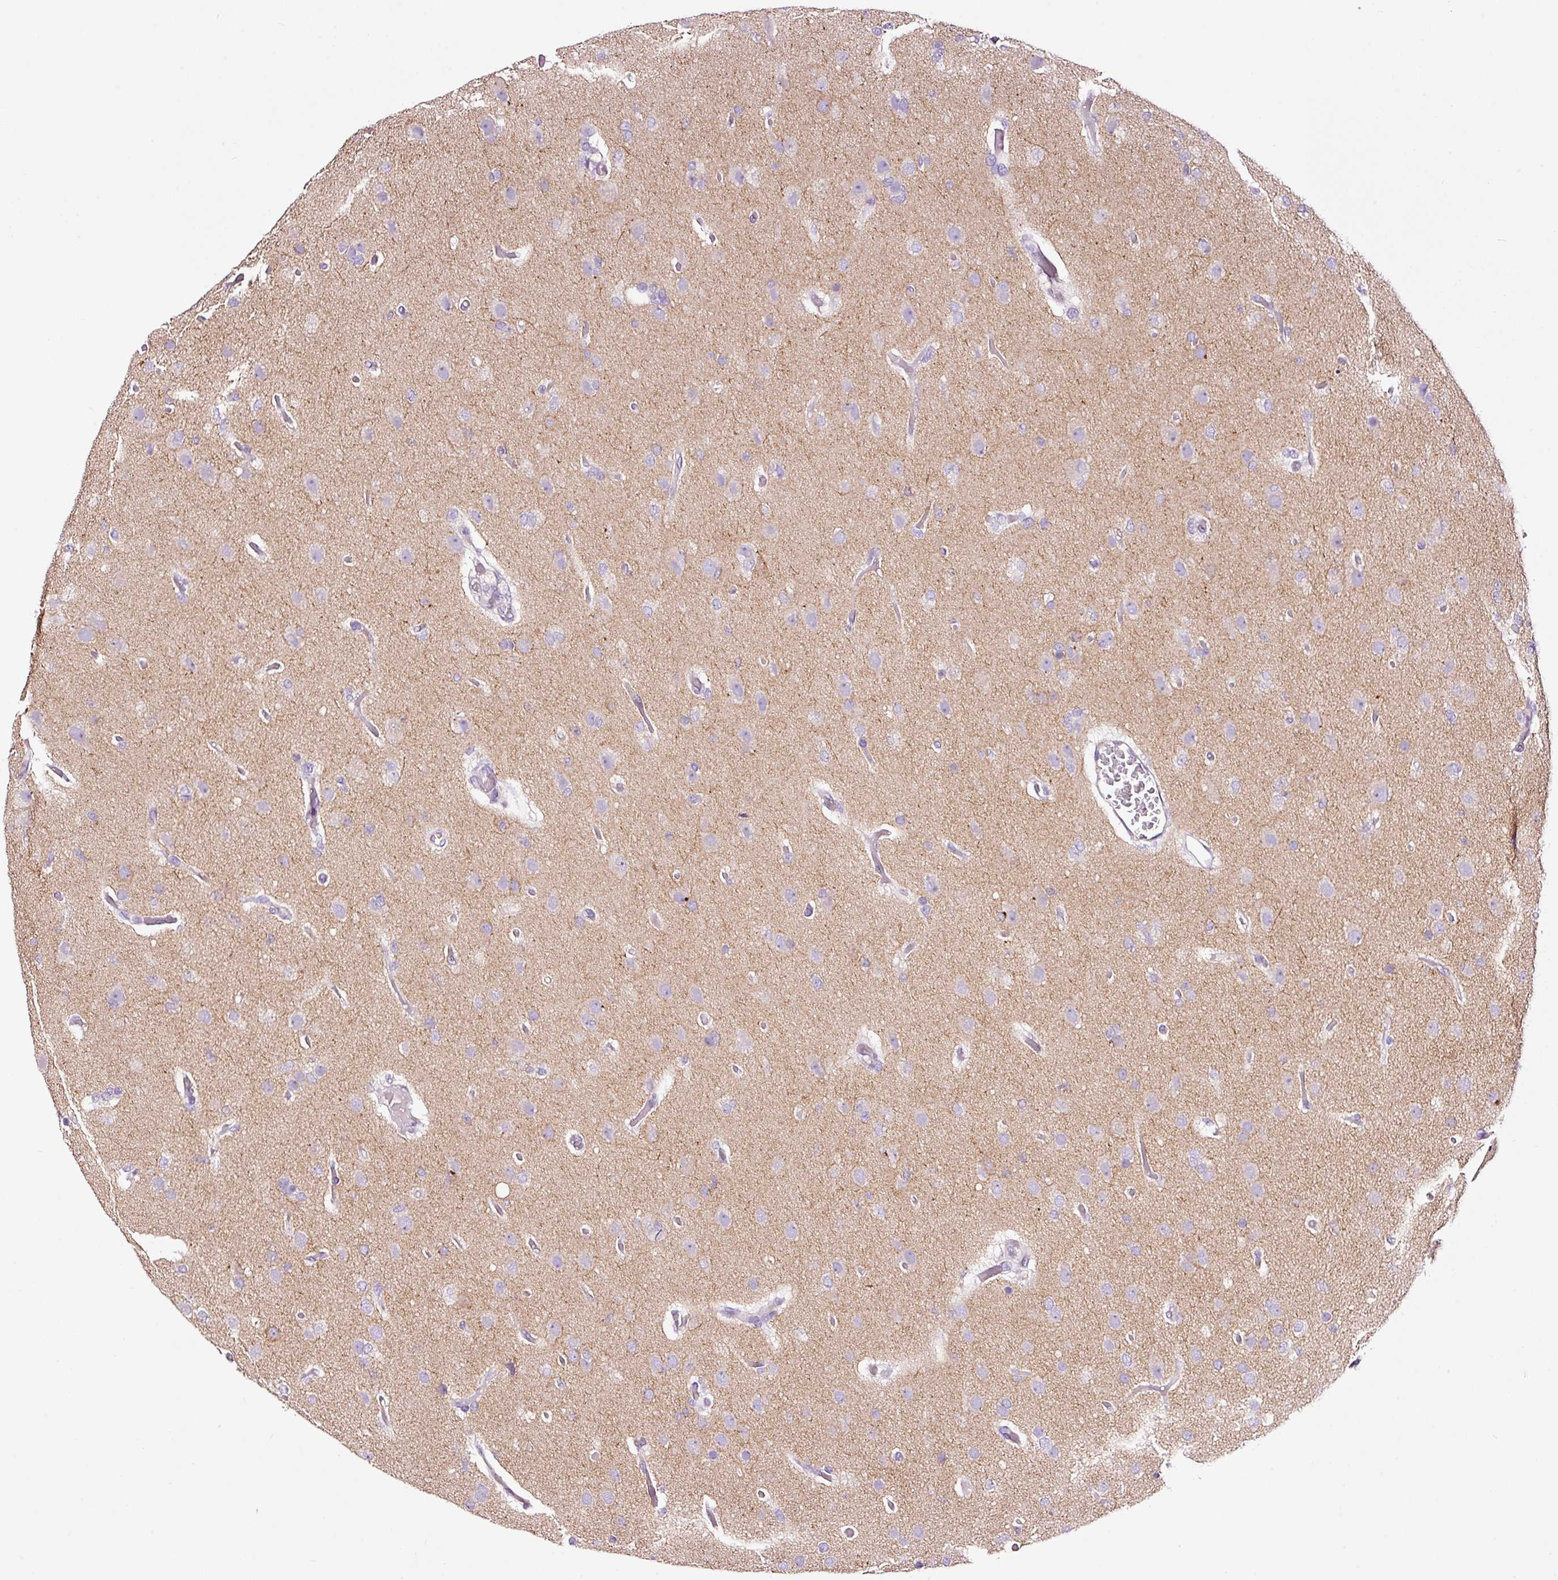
{"staining": {"intensity": "negative", "quantity": "none", "location": "none"}, "tissue": "glioma", "cell_type": "Tumor cells", "image_type": "cancer", "snomed": [{"axis": "morphology", "description": "Glioma, malignant, High grade"}, {"axis": "topography", "description": "Brain"}], "caption": "Tumor cells are negative for protein expression in human malignant glioma (high-grade).", "gene": "PAM", "patient": {"sex": "female", "age": 74}}